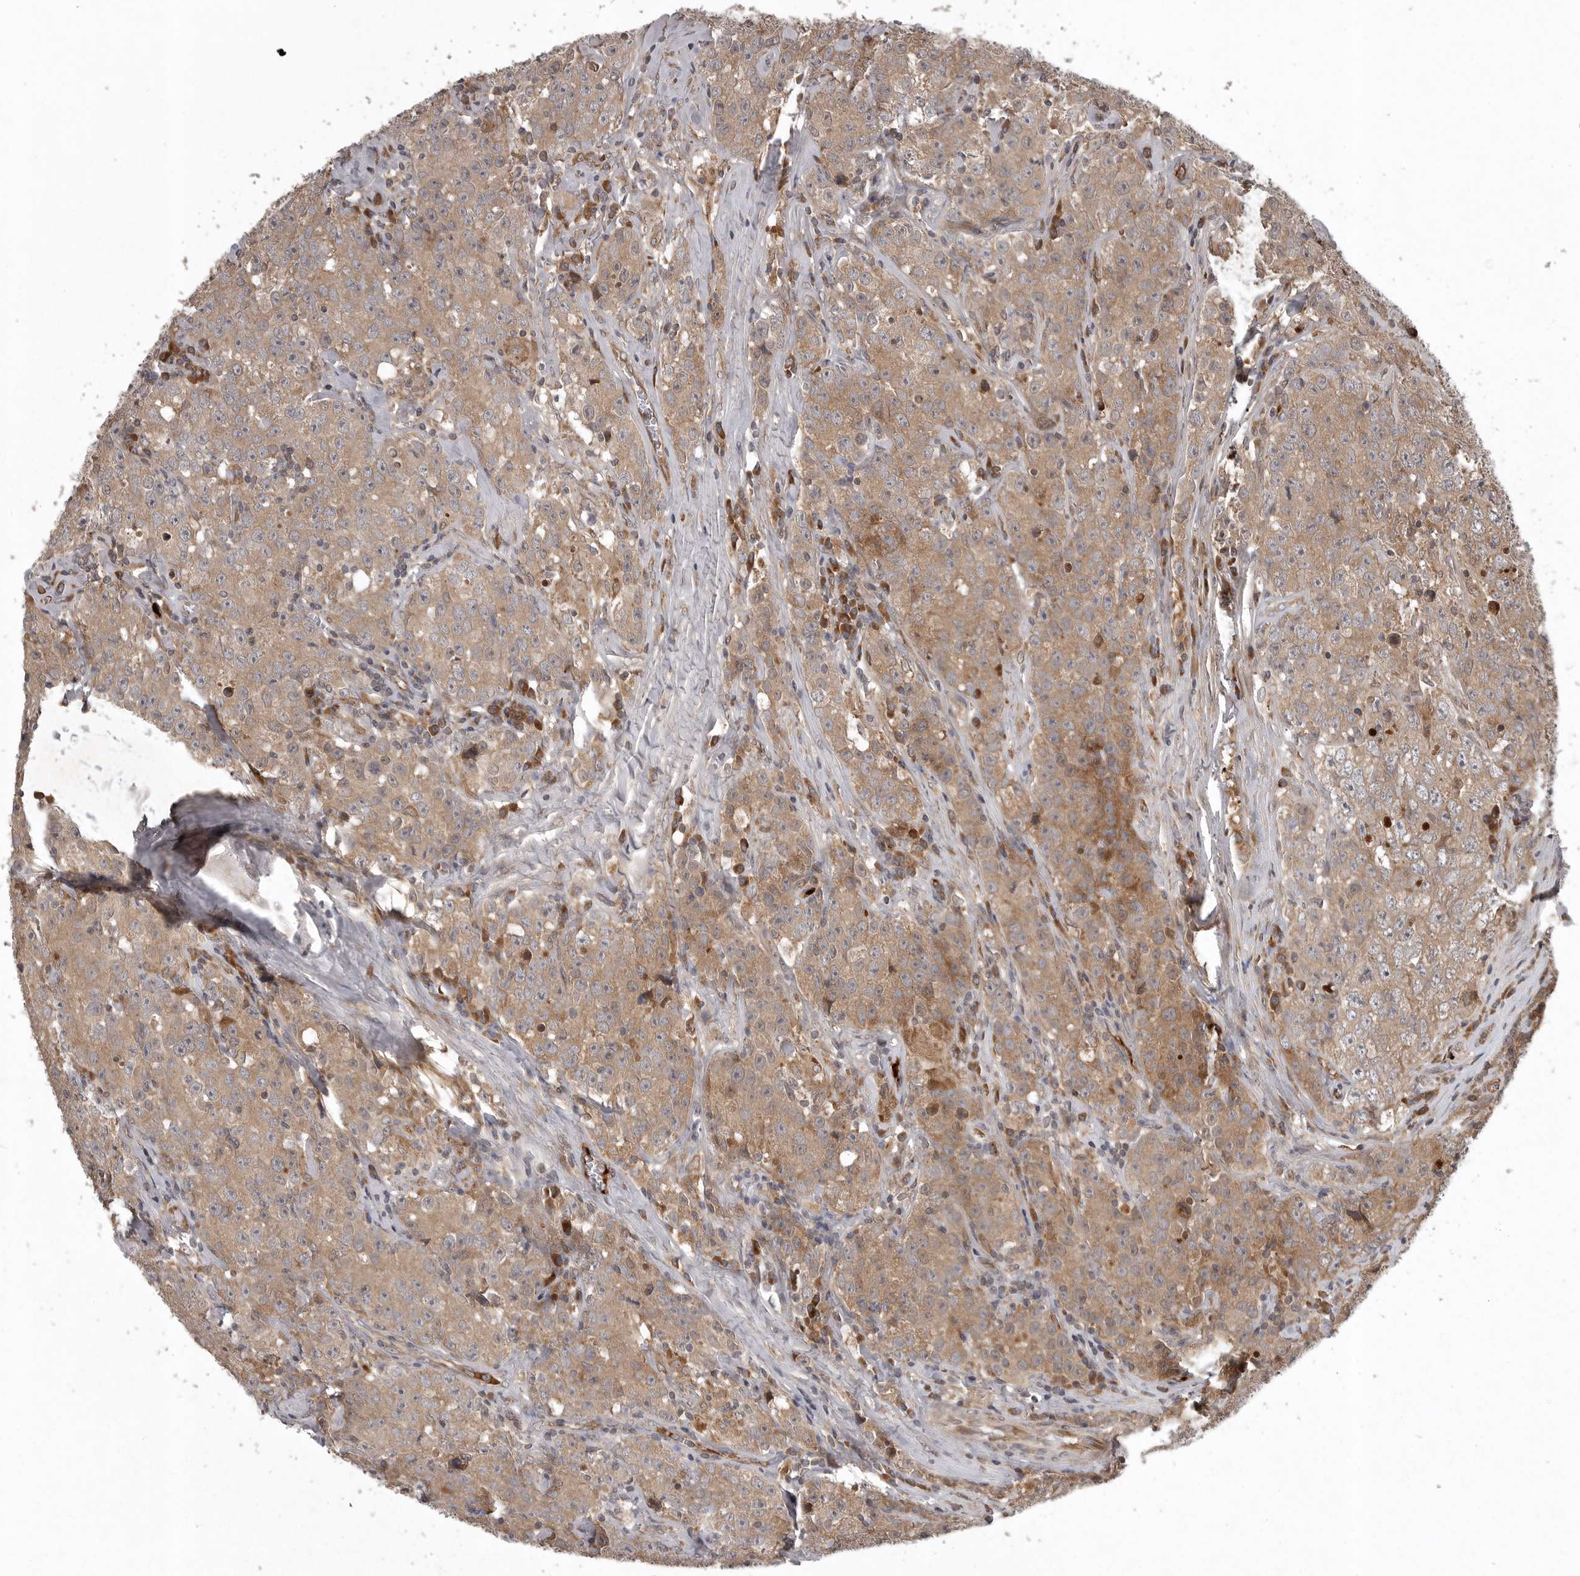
{"staining": {"intensity": "weak", "quantity": ">75%", "location": "cytoplasmic/membranous"}, "tissue": "testis cancer", "cell_type": "Tumor cells", "image_type": "cancer", "snomed": [{"axis": "morphology", "description": "Seminoma, NOS"}, {"axis": "morphology", "description": "Carcinoma, Embryonal, NOS"}, {"axis": "topography", "description": "Testis"}], "caption": "High-magnification brightfield microscopy of testis embryonal carcinoma stained with DAB (brown) and counterstained with hematoxylin (blue). tumor cells exhibit weak cytoplasmic/membranous staining is present in approximately>75% of cells. The staining was performed using DAB (3,3'-diaminobenzidine), with brown indicating positive protein expression. Nuclei are stained blue with hematoxylin.", "gene": "GPR31", "patient": {"sex": "male", "age": 43}}